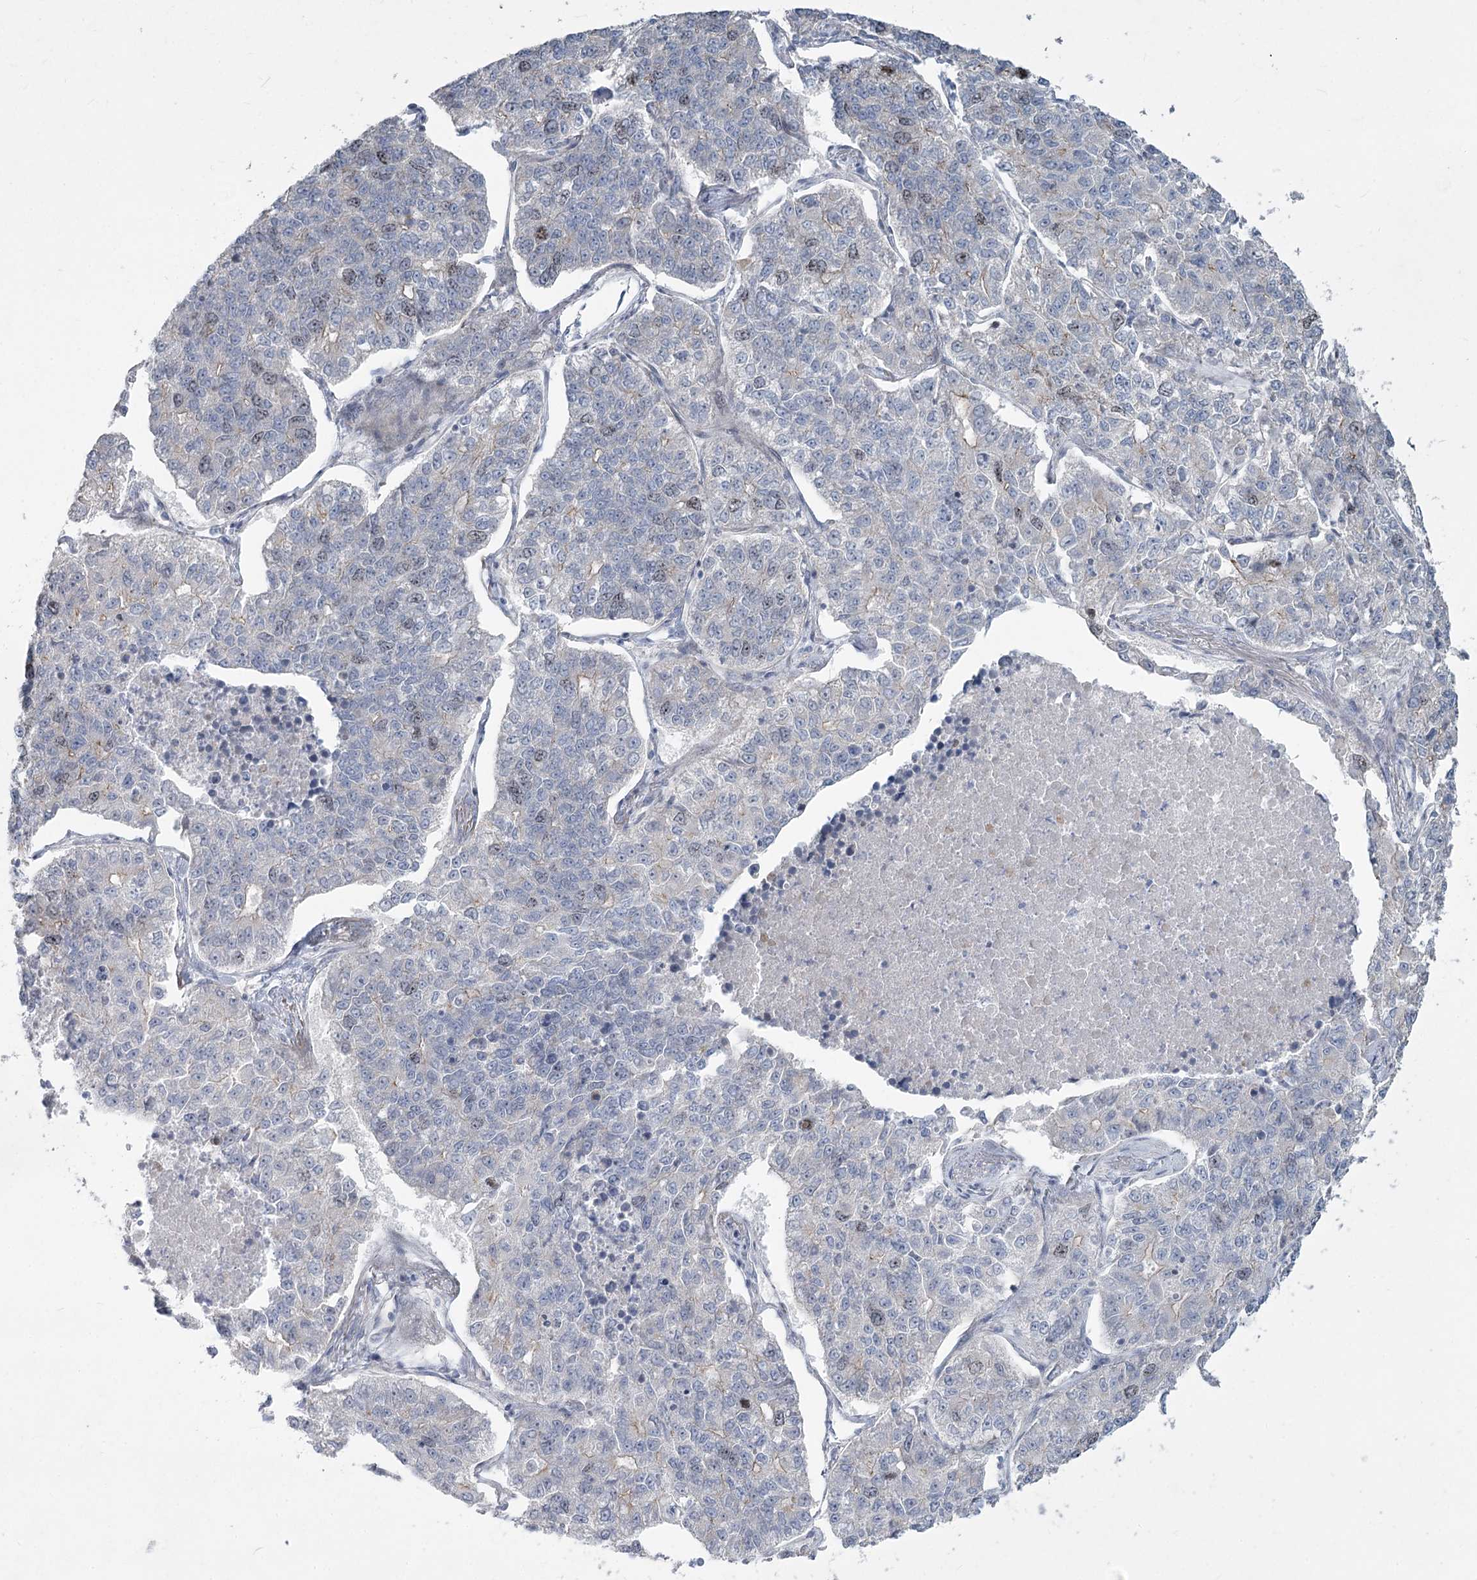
{"staining": {"intensity": "negative", "quantity": "none", "location": "none"}, "tissue": "lung cancer", "cell_type": "Tumor cells", "image_type": "cancer", "snomed": [{"axis": "morphology", "description": "Adenocarcinoma, NOS"}, {"axis": "topography", "description": "Lung"}], "caption": "Protein analysis of adenocarcinoma (lung) reveals no significant positivity in tumor cells.", "gene": "ABITRAM", "patient": {"sex": "male", "age": 49}}